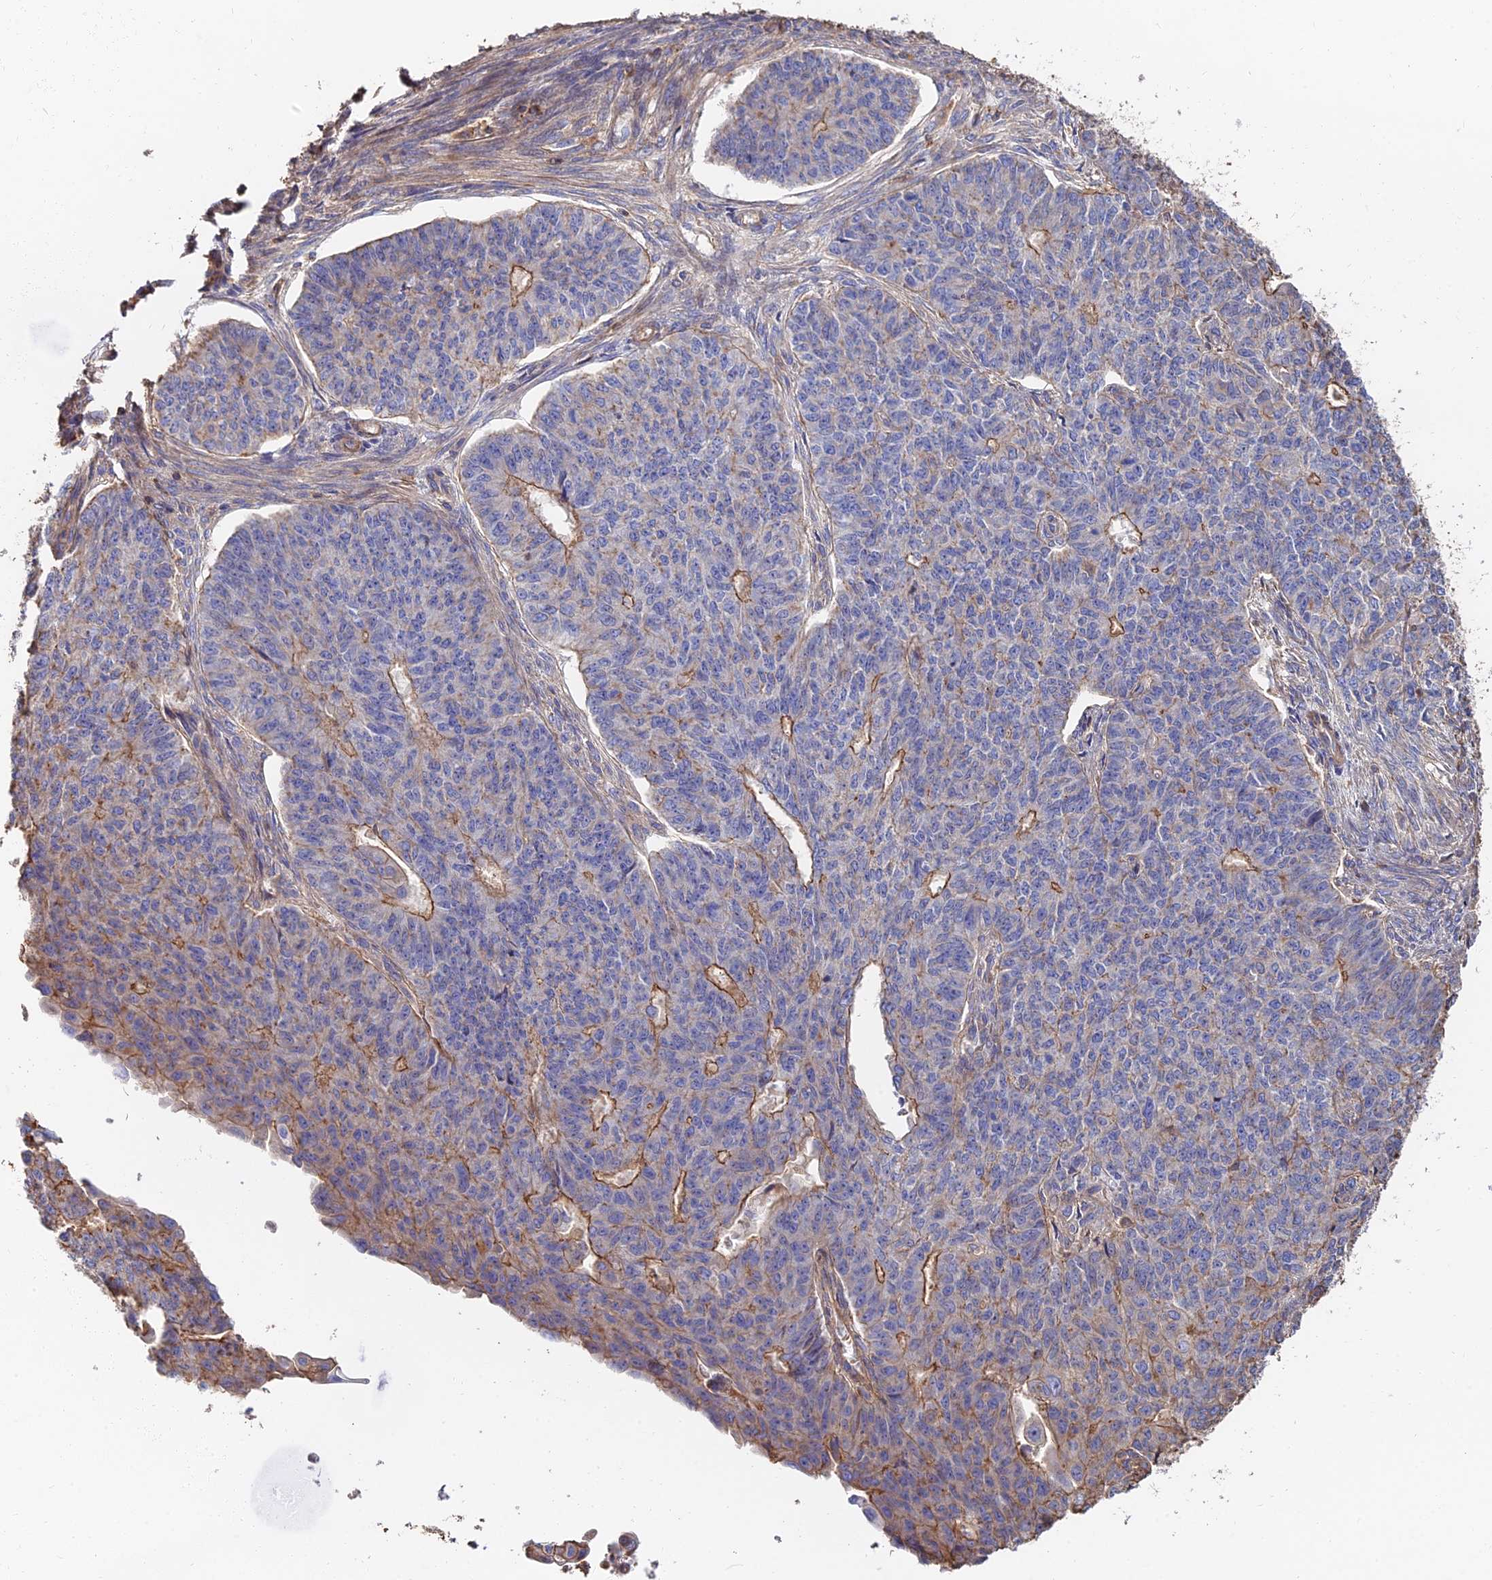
{"staining": {"intensity": "moderate", "quantity": "<25%", "location": "cytoplasmic/membranous"}, "tissue": "endometrial cancer", "cell_type": "Tumor cells", "image_type": "cancer", "snomed": [{"axis": "morphology", "description": "Adenocarcinoma, NOS"}, {"axis": "topography", "description": "Endometrium"}], "caption": "There is low levels of moderate cytoplasmic/membranous positivity in tumor cells of endometrial cancer (adenocarcinoma), as demonstrated by immunohistochemical staining (brown color).", "gene": "EXT1", "patient": {"sex": "female", "age": 32}}